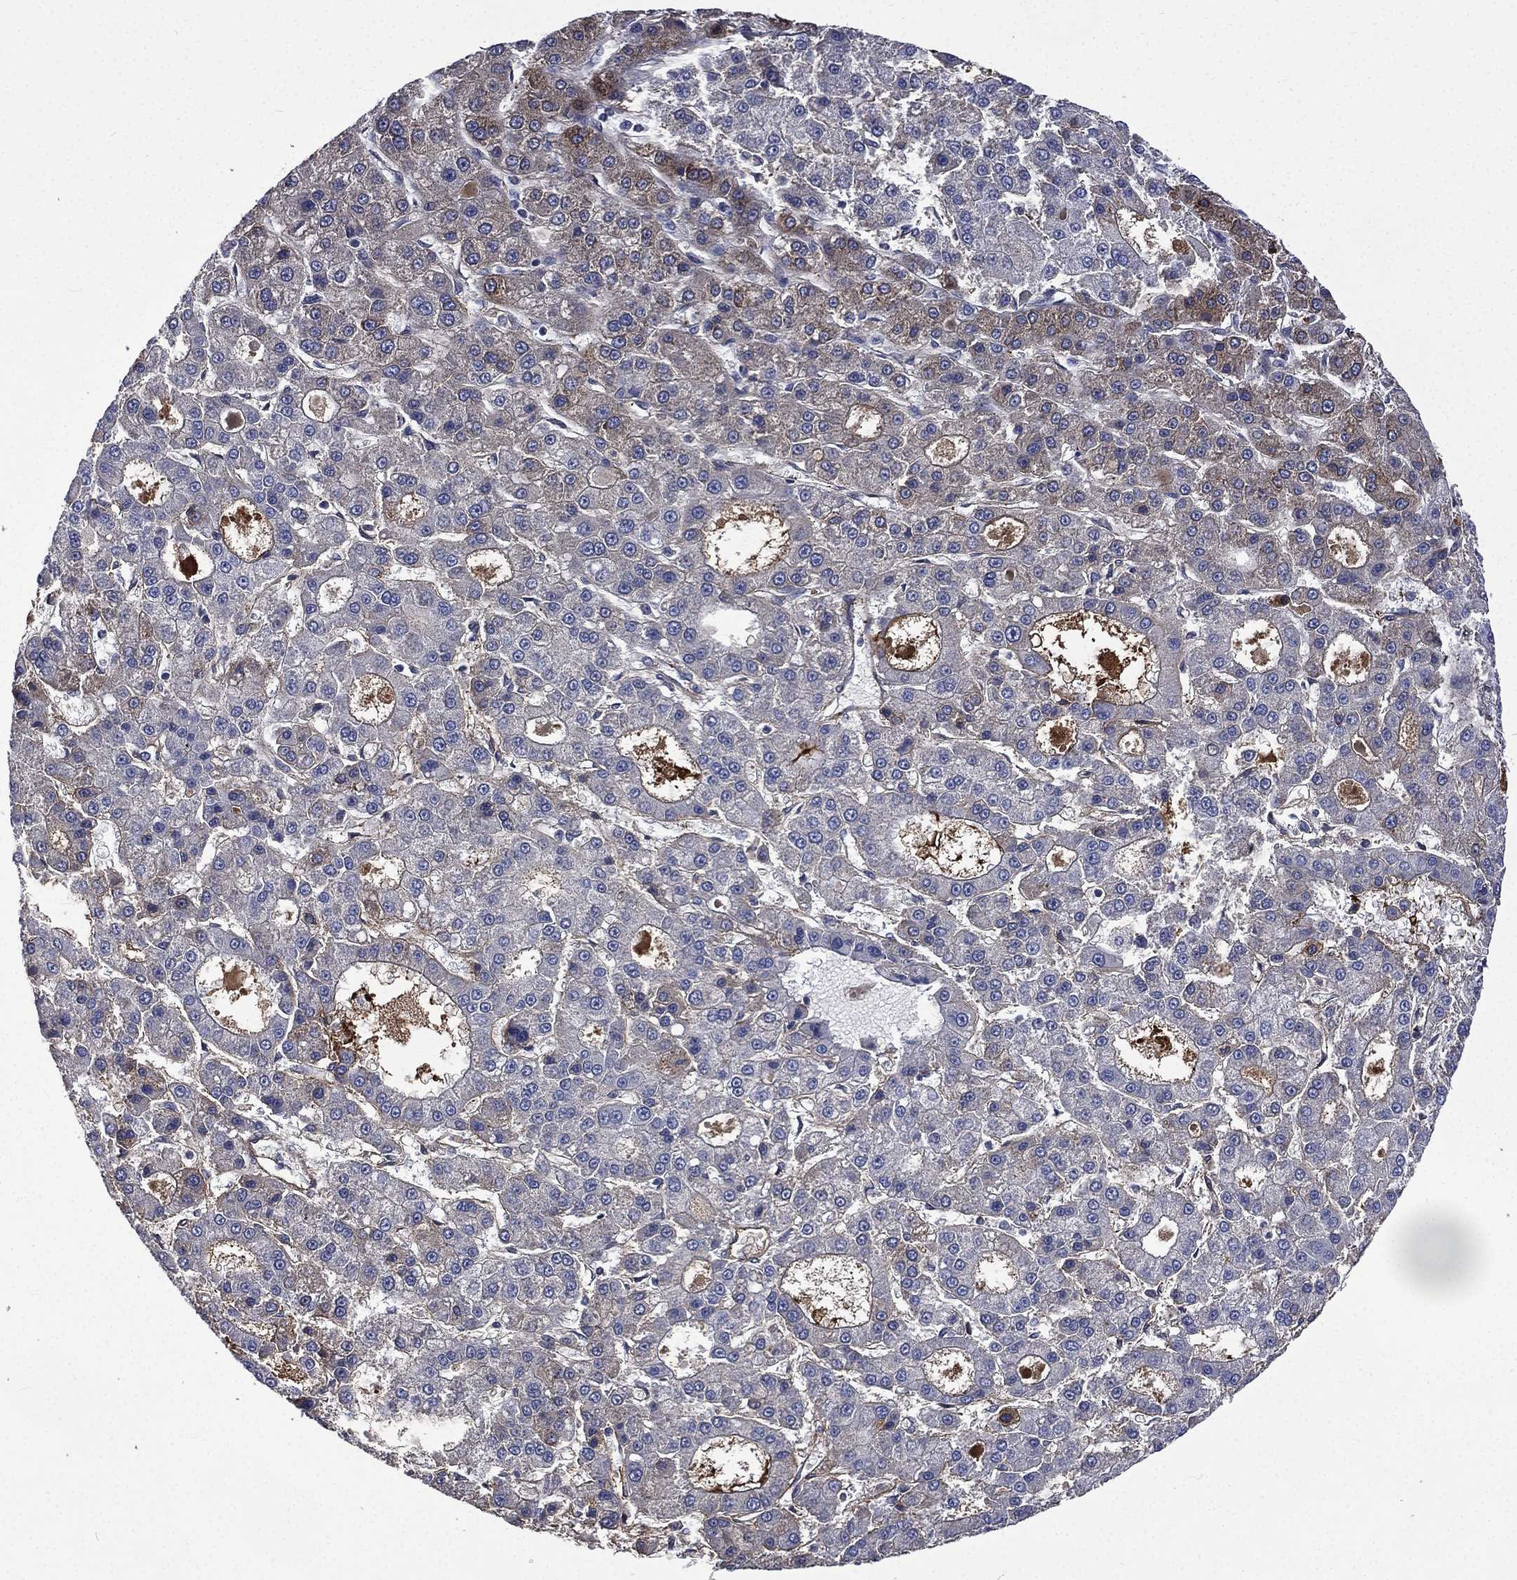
{"staining": {"intensity": "weak", "quantity": "<25%", "location": "cytoplasmic/membranous"}, "tissue": "liver cancer", "cell_type": "Tumor cells", "image_type": "cancer", "snomed": [{"axis": "morphology", "description": "Carcinoma, Hepatocellular, NOS"}, {"axis": "topography", "description": "Liver"}], "caption": "DAB immunohistochemical staining of liver cancer (hepatocellular carcinoma) shows no significant staining in tumor cells.", "gene": "FGG", "patient": {"sex": "male", "age": 70}}